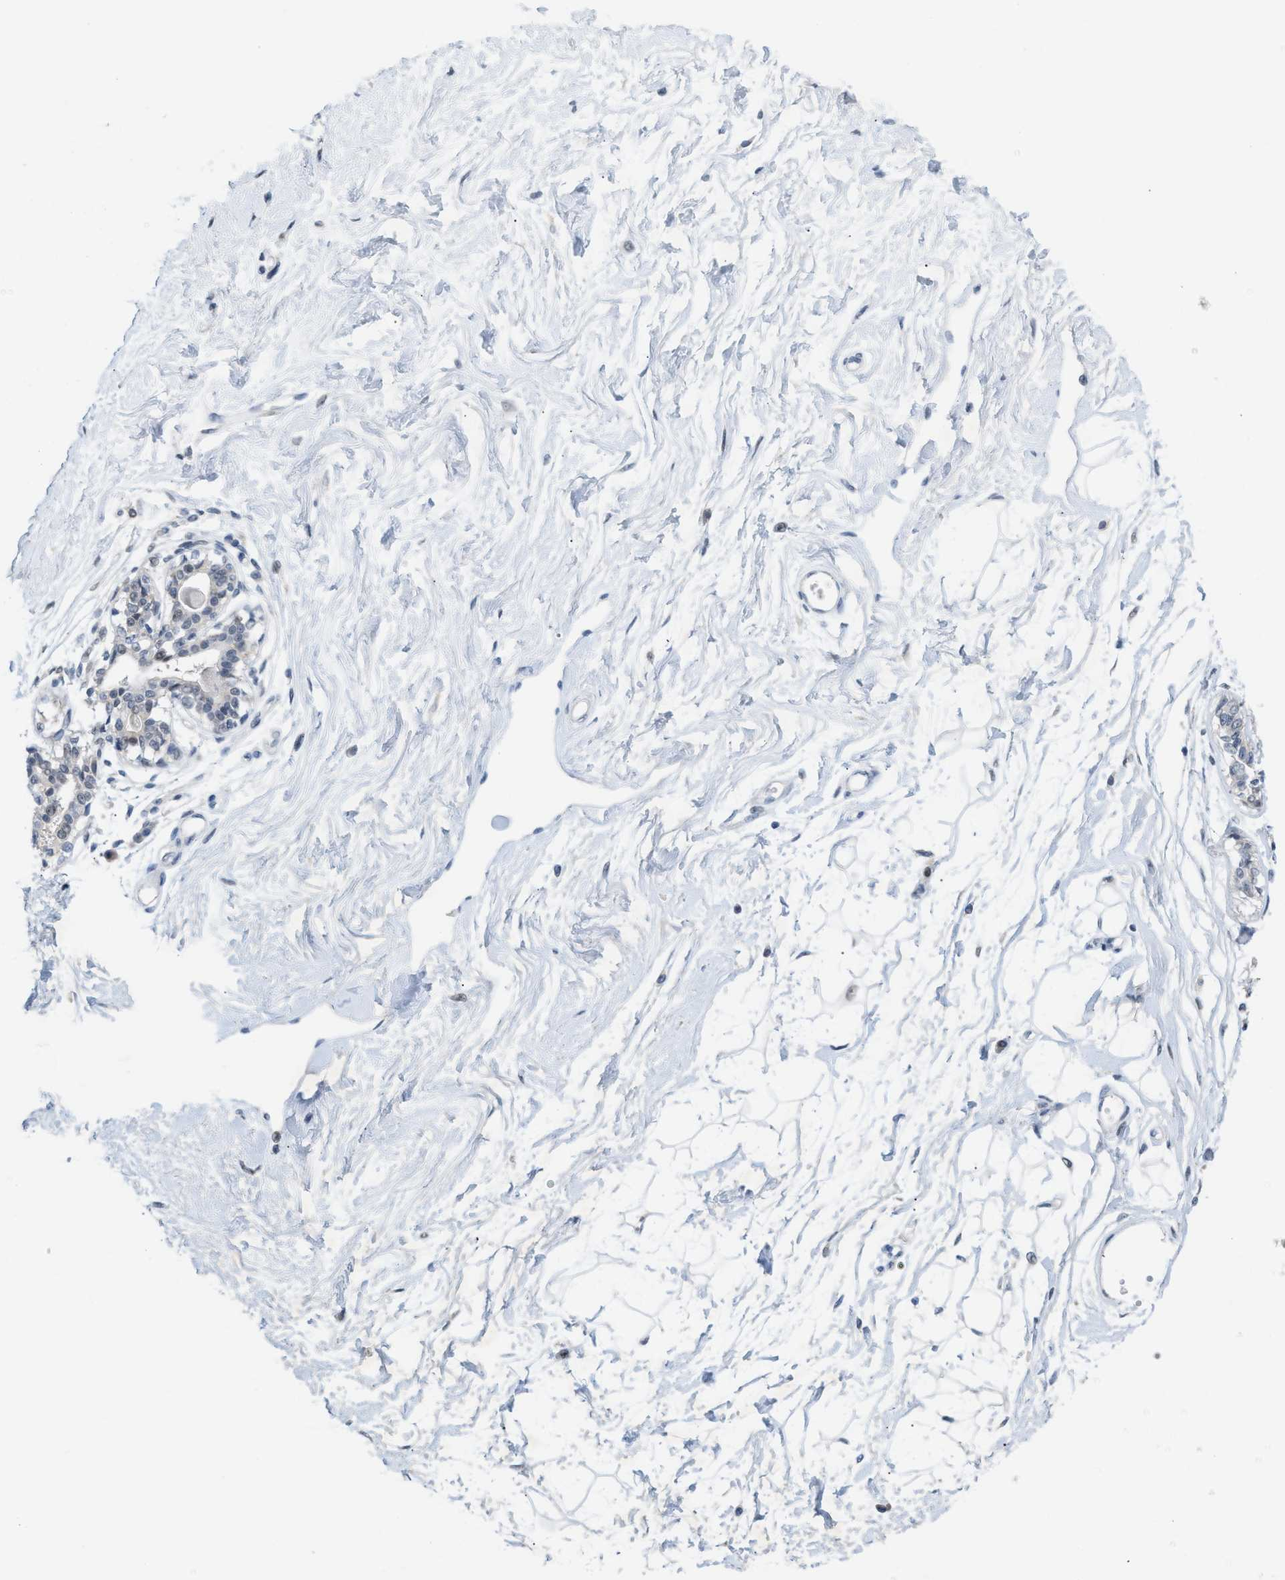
{"staining": {"intensity": "negative", "quantity": "none", "location": "none"}, "tissue": "breast", "cell_type": "Adipocytes", "image_type": "normal", "snomed": [{"axis": "morphology", "description": "Normal tissue, NOS"}, {"axis": "topography", "description": "Breast"}], "caption": "An image of human breast is negative for staining in adipocytes. The staining is performed using DAB (3,3'-diaminobenzidine) brown chromogen with nuclei counter-stained in using hematoxylin.", "gene": "WIPI2", "patient": {"sex": "female", "age": 45}}